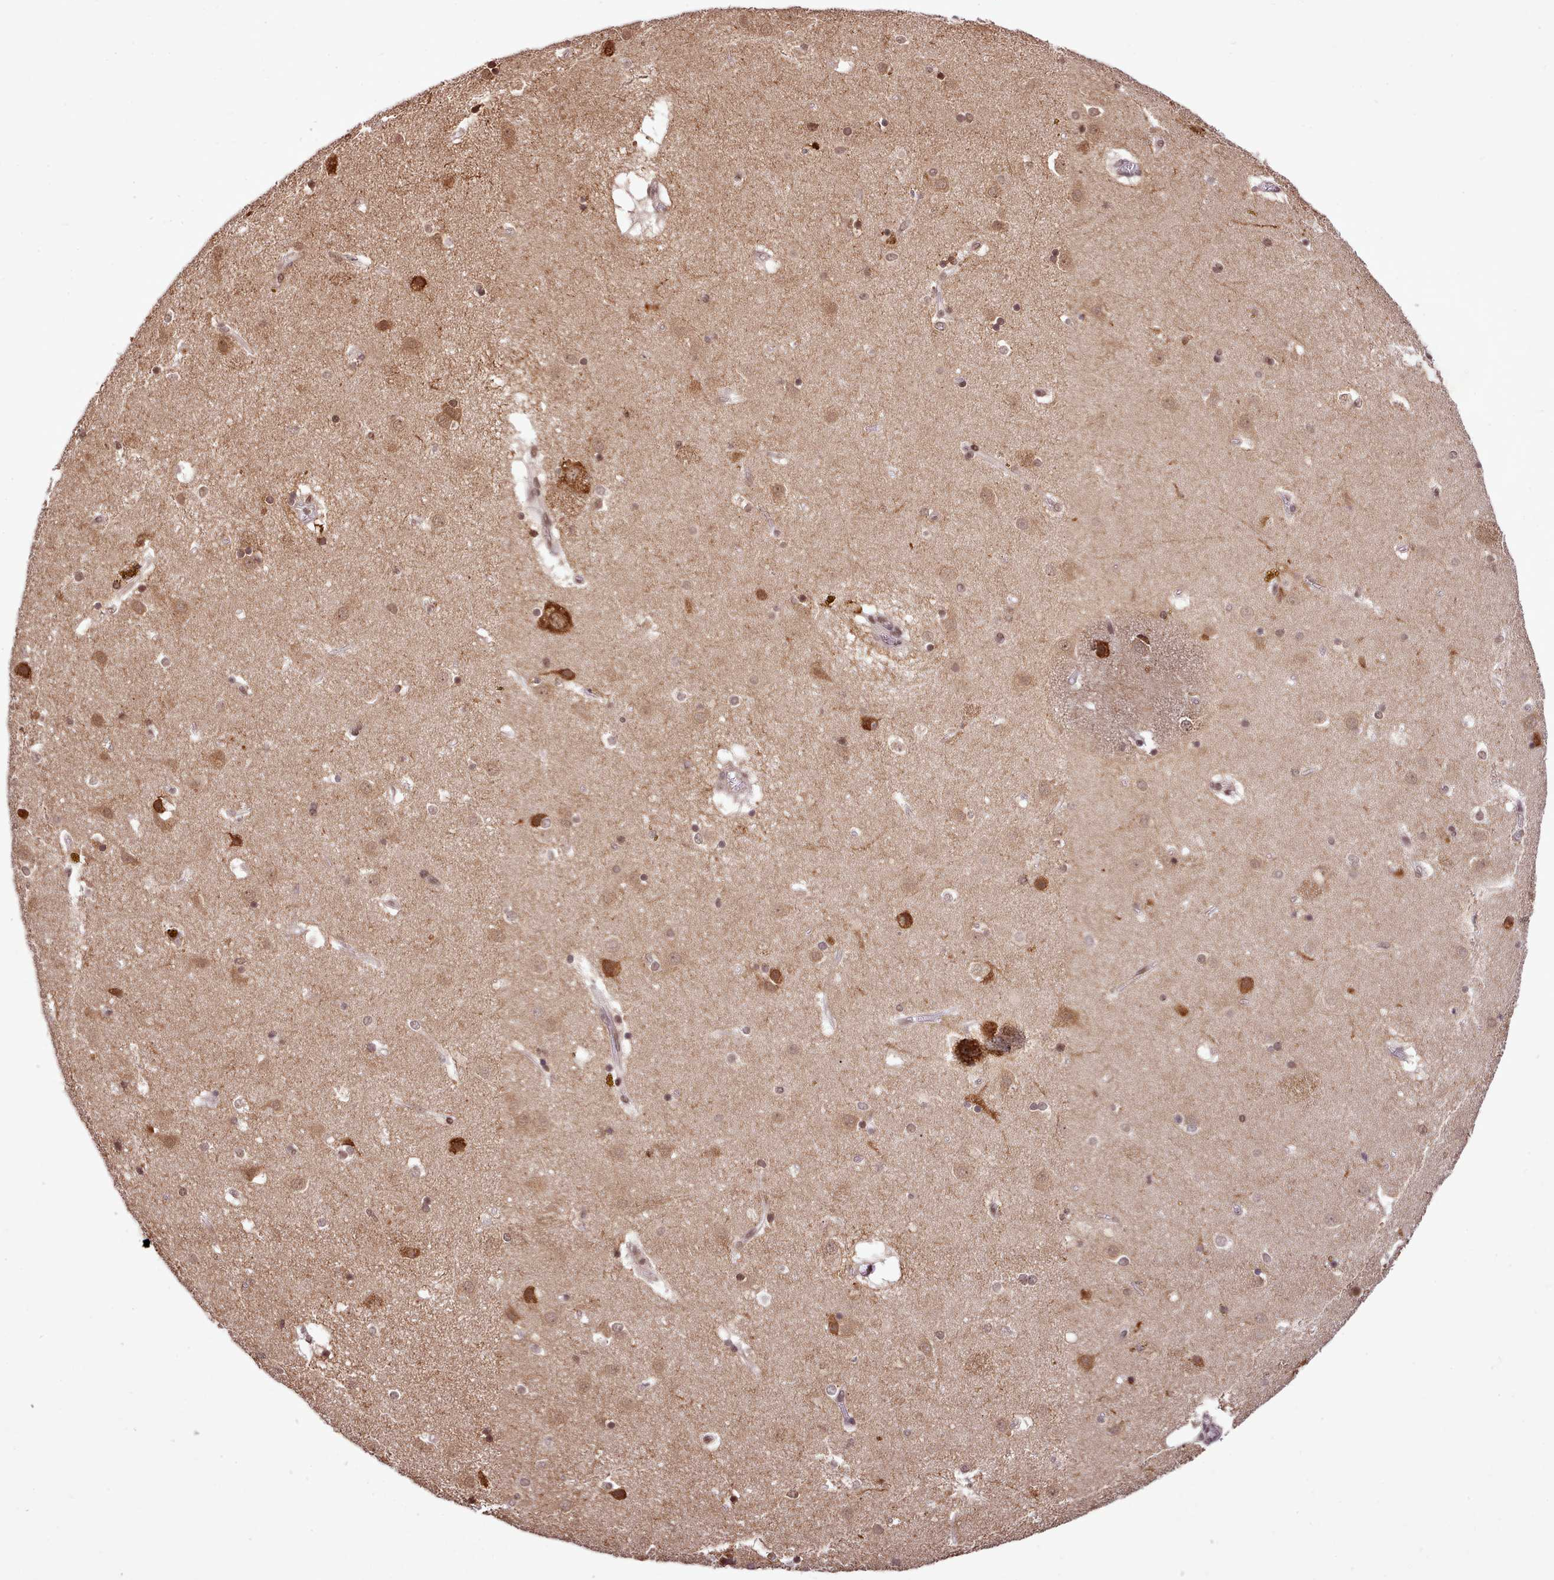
{"staining": {"intensity": "moderate", "quantity": "<25%", "location": "nuclear"}, "tissue": "caudate", "cell_type": "Glial cells", "image_type": "normal", "snomed": [{"axis": "morphology", "description": "Normal tissue, NOS"}, {"axis": "topography", "description": "Lateral ventricle wall"}], "caption": "A brown stain shows moderate nuclear staining of a protein in glial cells of normal human caudate. Nuclei are stained in blue.", "gene": "HOXB7", "patient": {"sex": "male", "age": 70}}